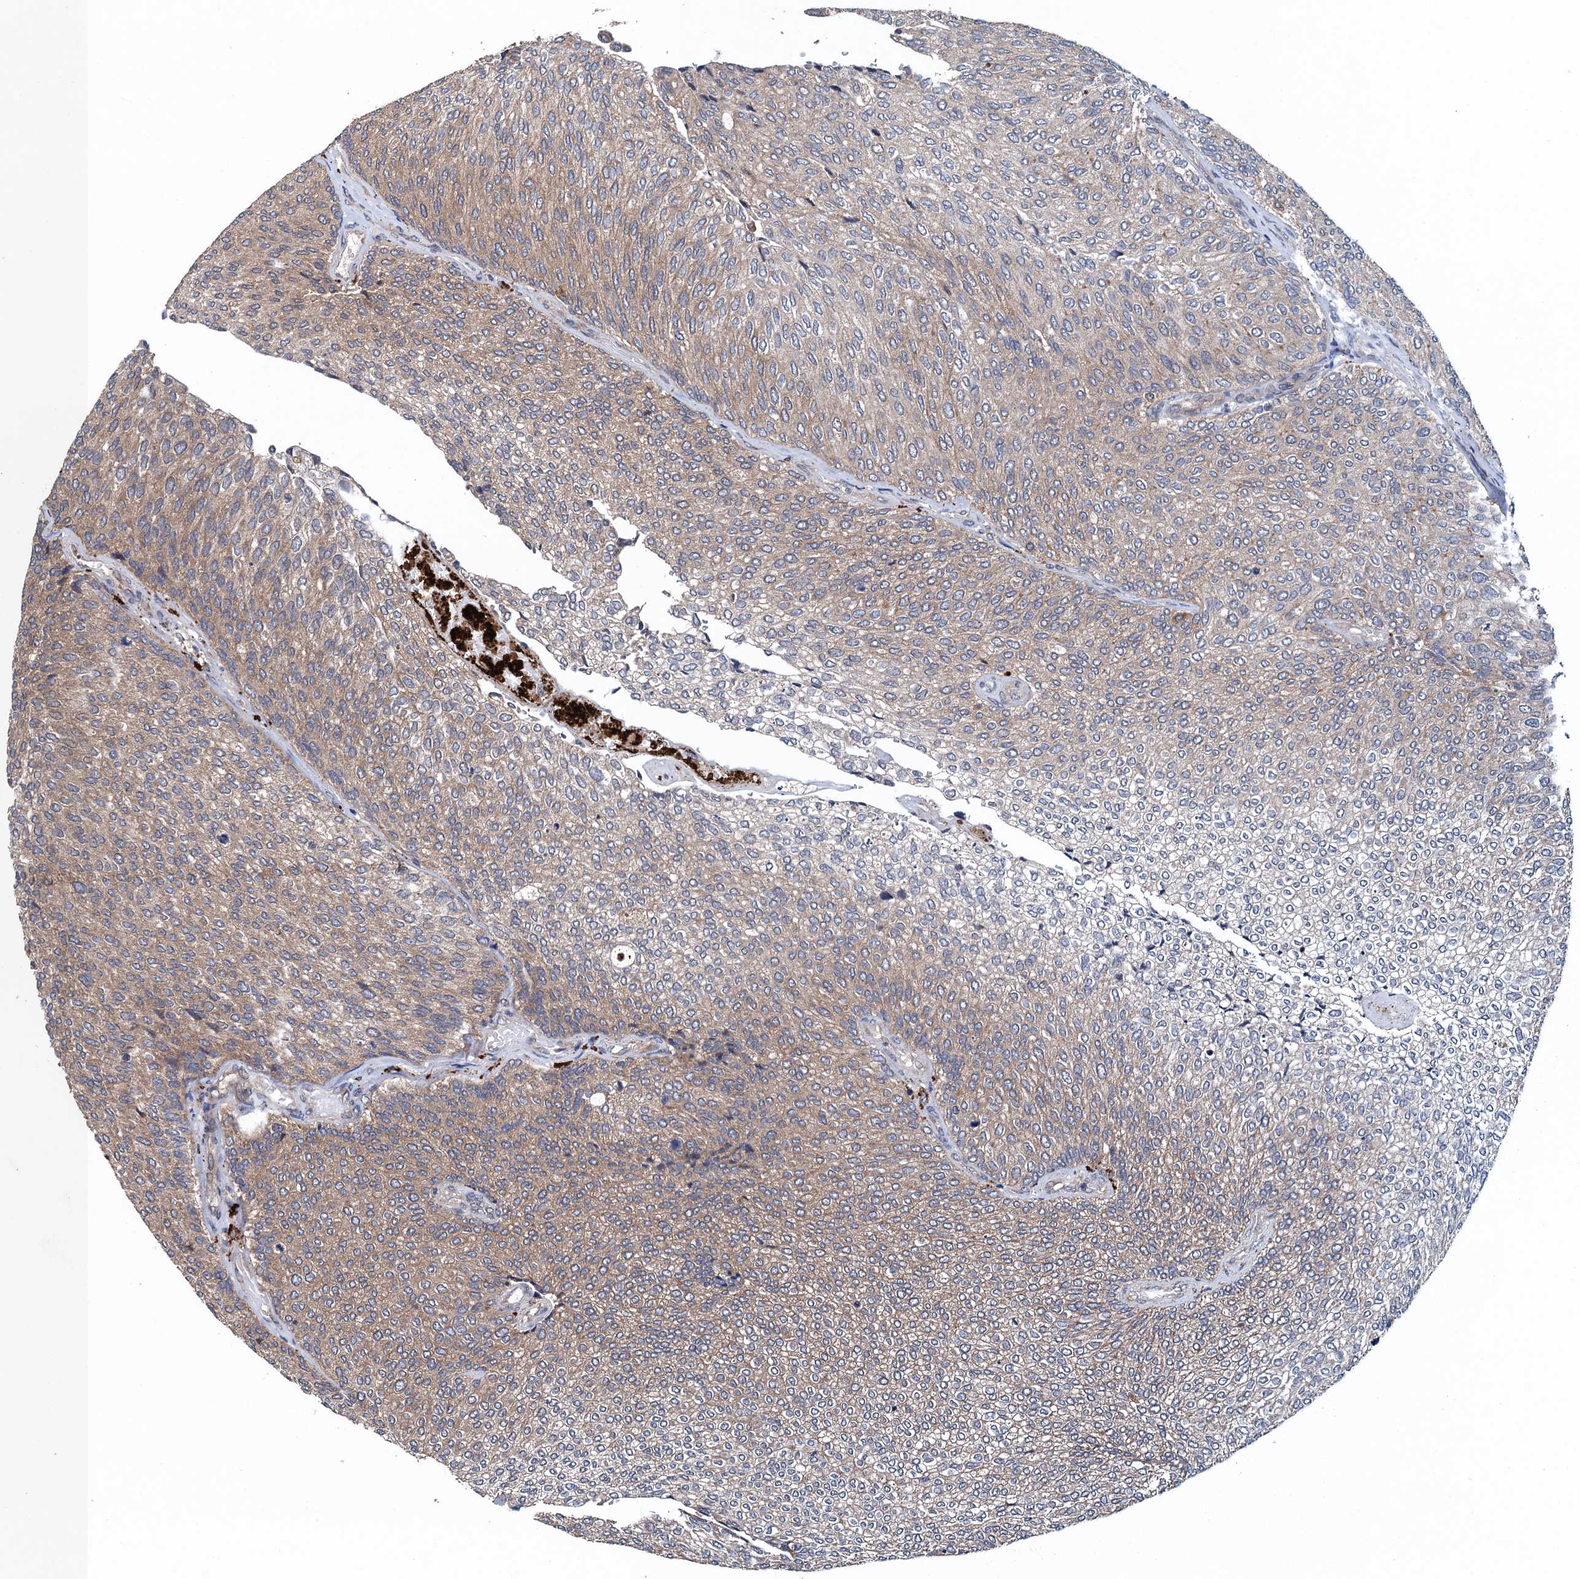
{"staining": {"intensity": "weak", "quantity": ">75%", "location": "cytoplasmic/membranous"}, "tissue": "urothelial cancer", "cell_type": "Tumor cells", "image_type": "cancer", "snomed": [{"axis": "morphology", "description": "Urothelial carcinoma, Low grade"}, {"axis": "topography", "description": "Urinary bladder"}], "caption": "Immunohistochemical staining of urothelial cancer displays weak cytoplasmic/membranous protein positivity in approximately >75% of tumor cells.", "gene": "BLTP3B", "patient": {"sex": "female", "age": 79}}